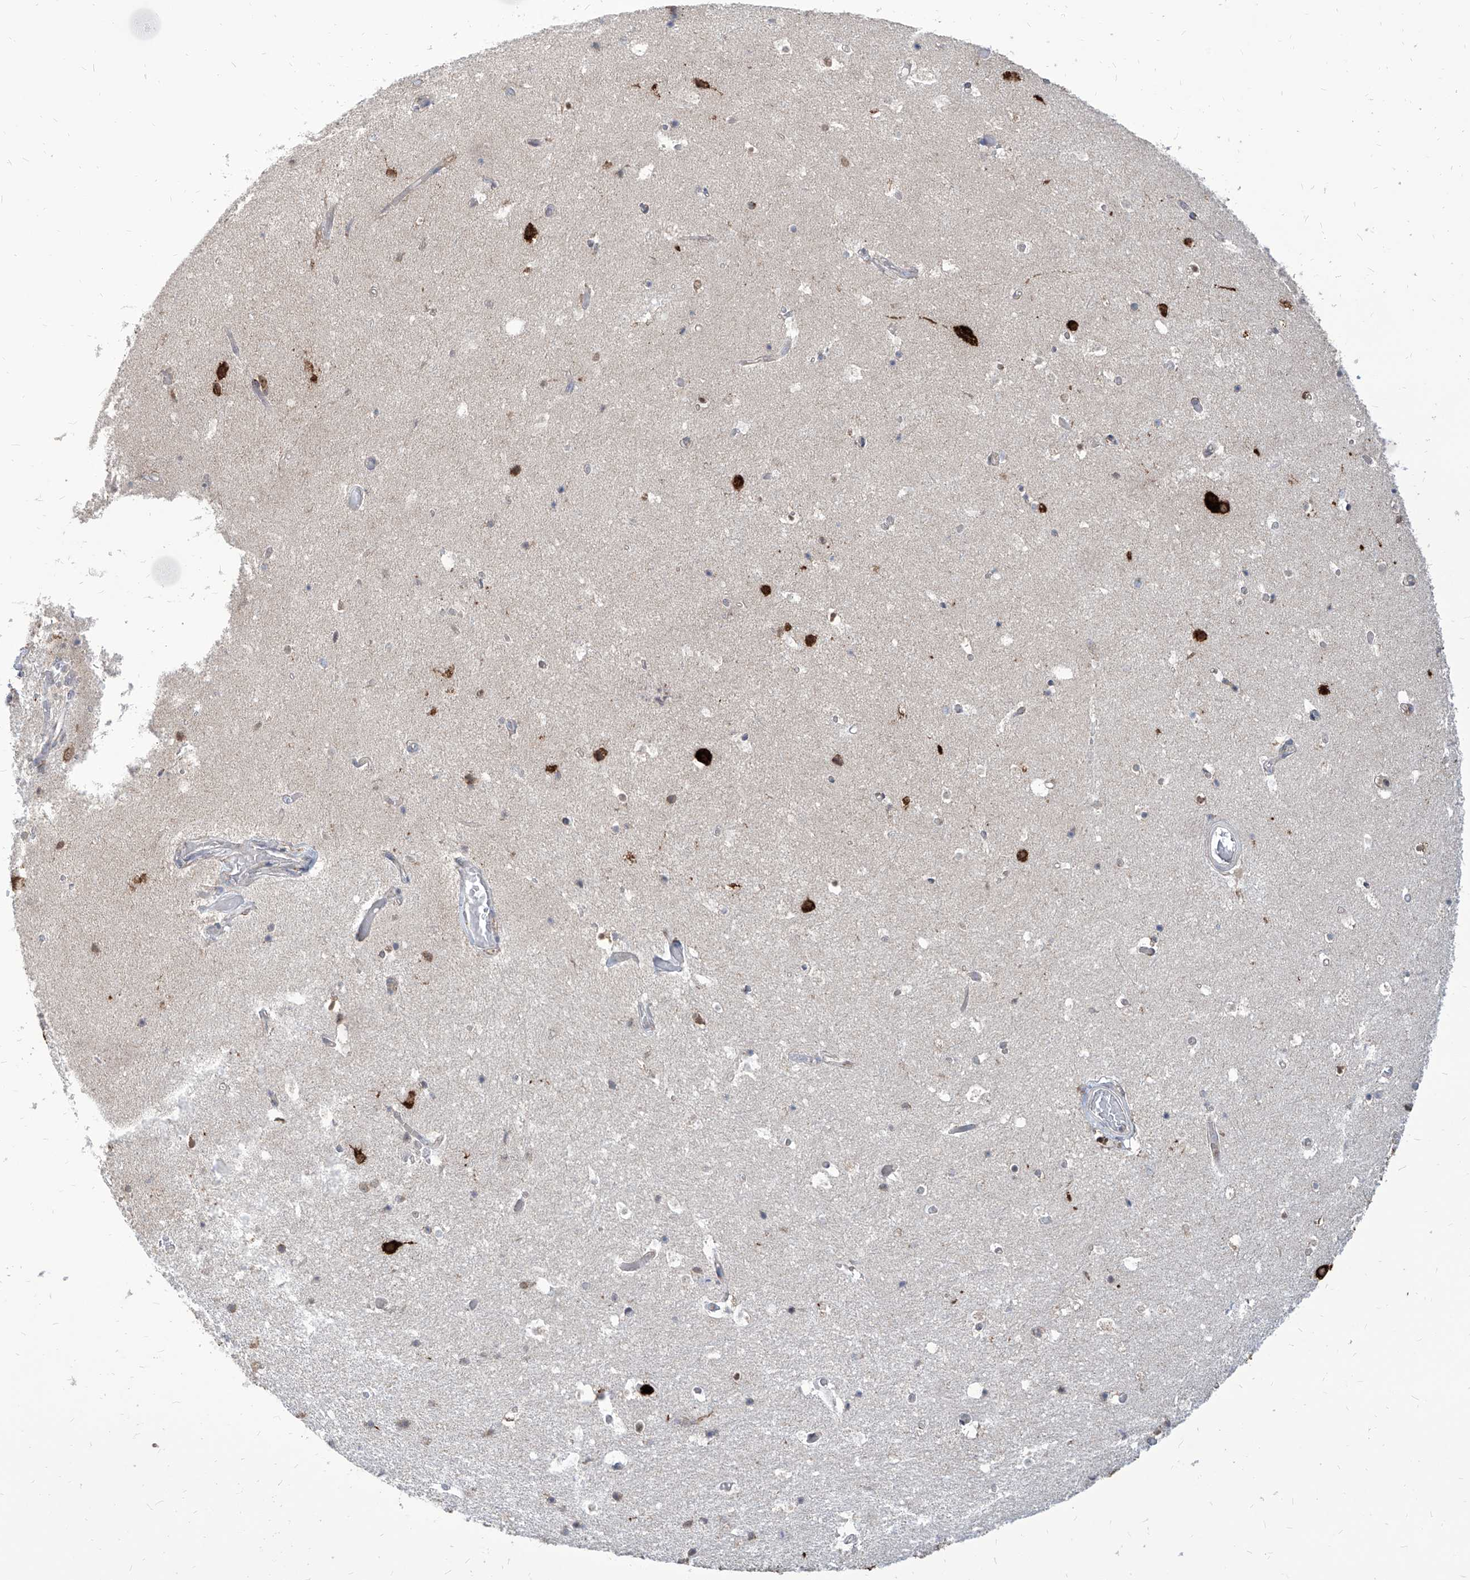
{"staining": {"intensity": "strong", "quantity": "<25%", "location": "cytoplasmic/membranous"}, "tissue": "hippocampus", "cell_type": "Glial cells", "image_type": "normal", "snomed": [{"axis": "morphology", "description": "Normal tissue, NOS"}, {"axis": "topography", "description": "Hippocampus"}], "caption": "An image of hippocampus stained for a protein demonstrates strong cytoplasmic/membranous brown staining in glial cells. (brown staining indicates protein expression, while blue staining denotes nuclei).", "gene": "FAM83B", "patient": {"sex": "female", "age": 52}}